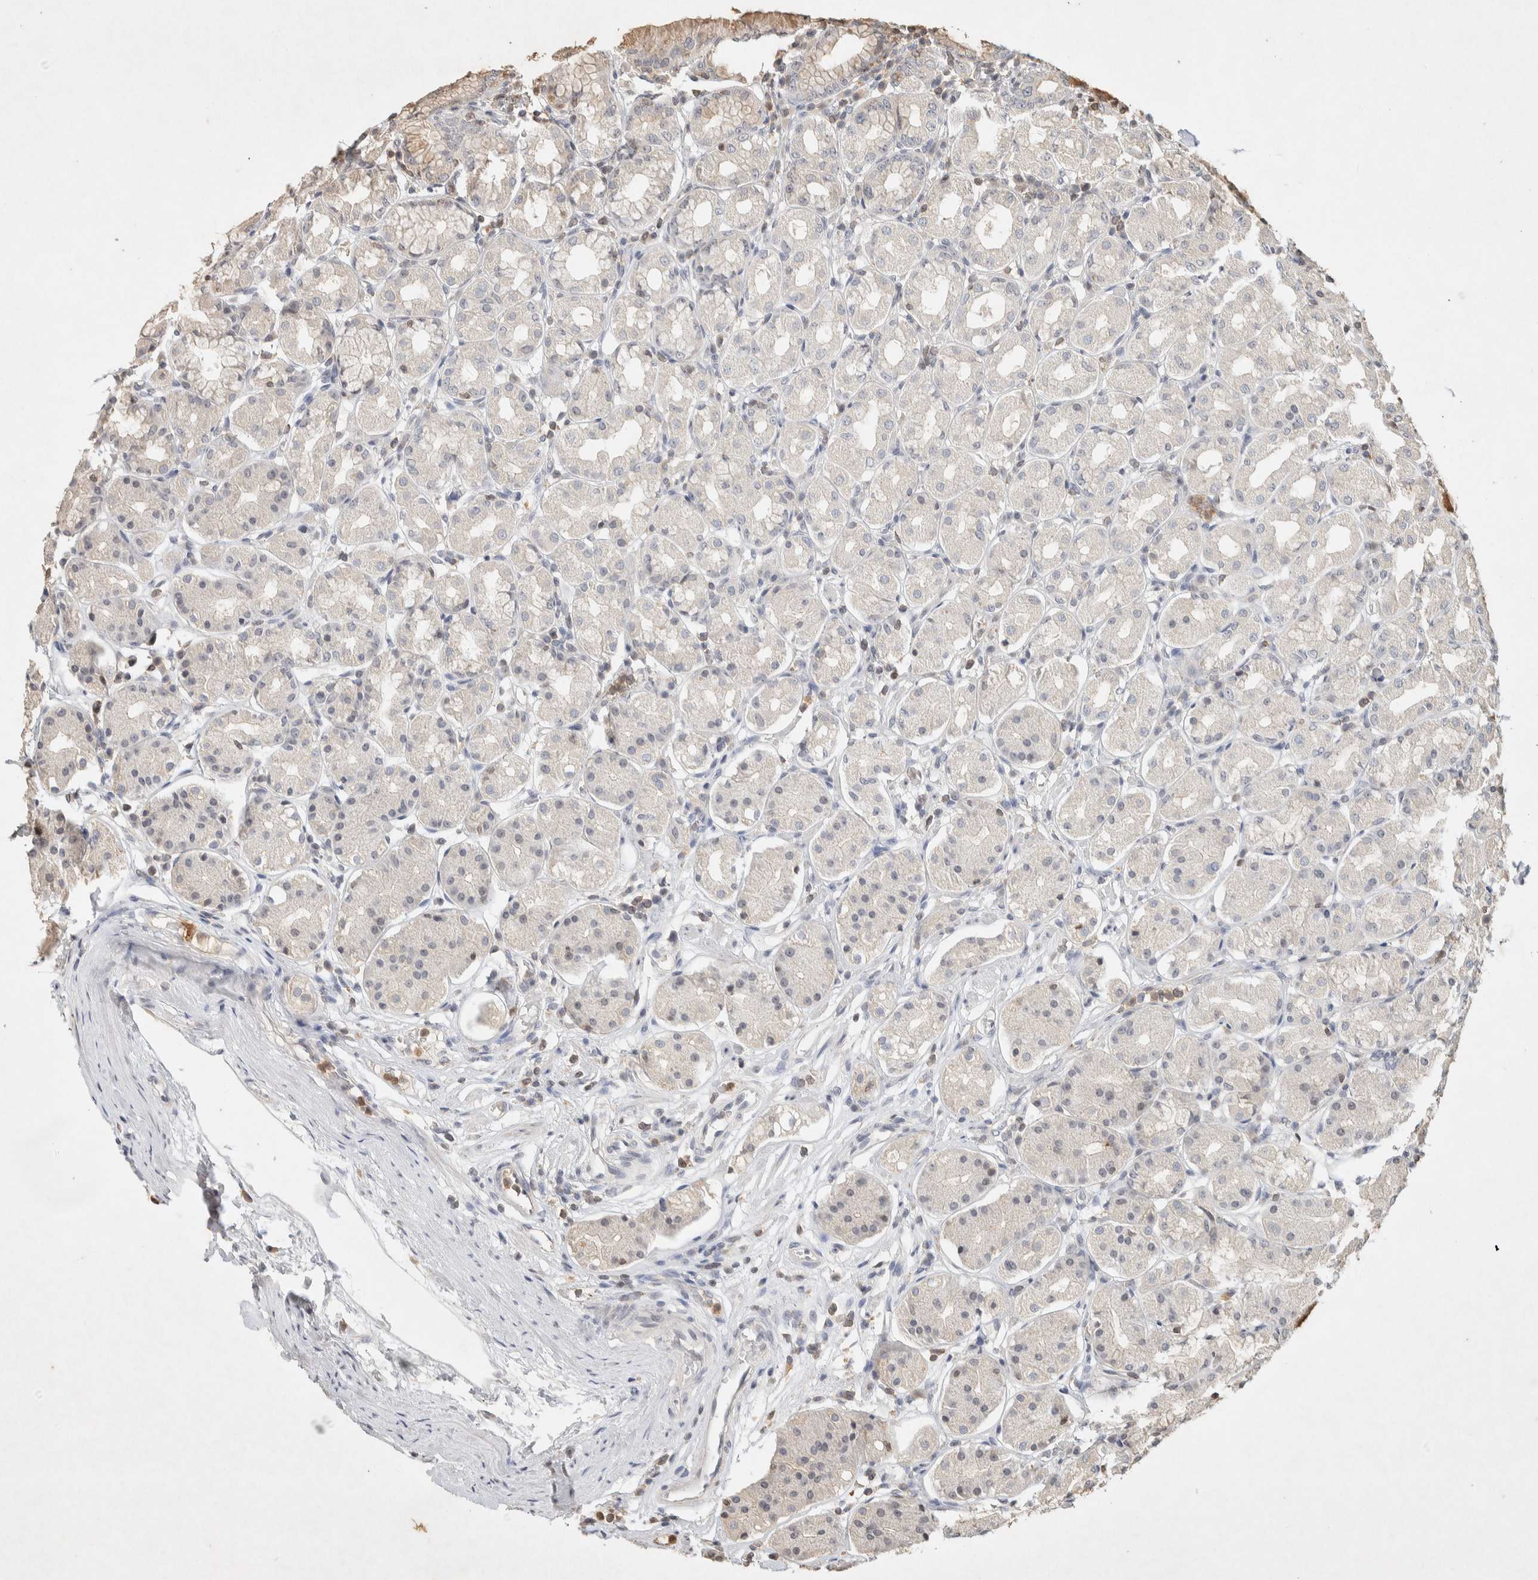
{"staining": {"intensity": "weak", "quantity": "<25%", "location": "cytoplasmic/membranous"}, "tissue": "stomach", "cell_type": "Glandular cells", "image_type": "normal", "snomed": [{"axis": "morphology", "description": "Normal tissue, NOS"}, {"axis": "topography", "description": "Stomach"}, {"axis": "topography", "description": "Stomach, lower"}], "caption": "Protein analysis of normal stomach exhibits no significant positivity in glandular cells. (DAB (3,3'-diaminobenzidine) immunohistochemistry (IHC), high magnification).", "gene": "RAC2", "patient": {"sex": "female", "age": 56}}